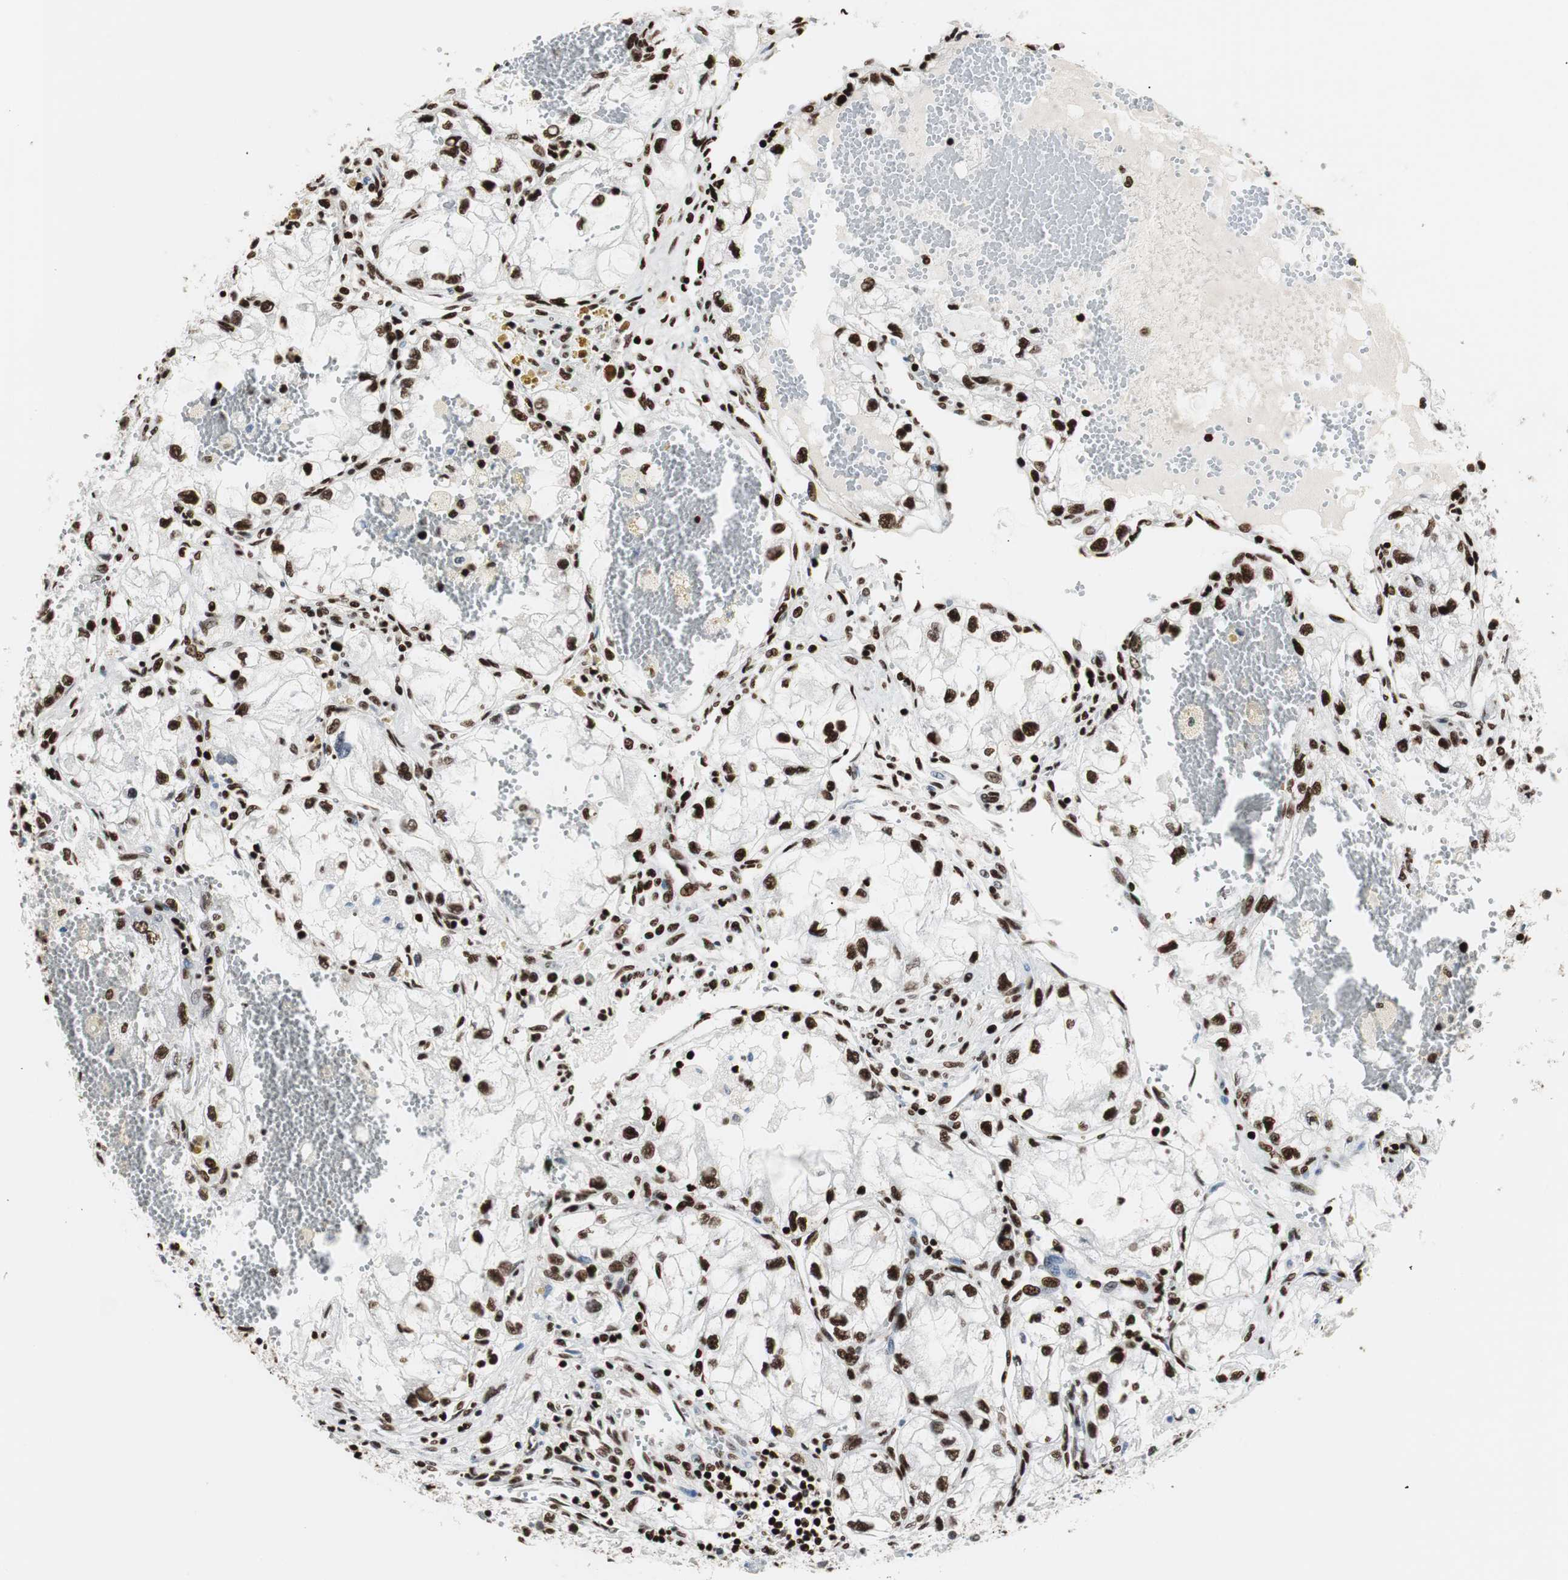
{"staining": {"intensity": "strong", "quantity": ">75%", "location": "nuclear"}, "tissue": "renal cancer", "cell_type": "Tumor cells", "image_type": "cancer", "snomed": [{"axis": "morphology", "description": "Adenocarcinoma, NOS"}, {"axis": "topography", "description": "Kidney"}], "caption": "Strong nuclear protein expression is identified in approximately >75% of tumor cells in renal cancer. Nuclei are stained in blue.", "gene": "MTA2", "patient": {"sex": "female", "age": 70}}